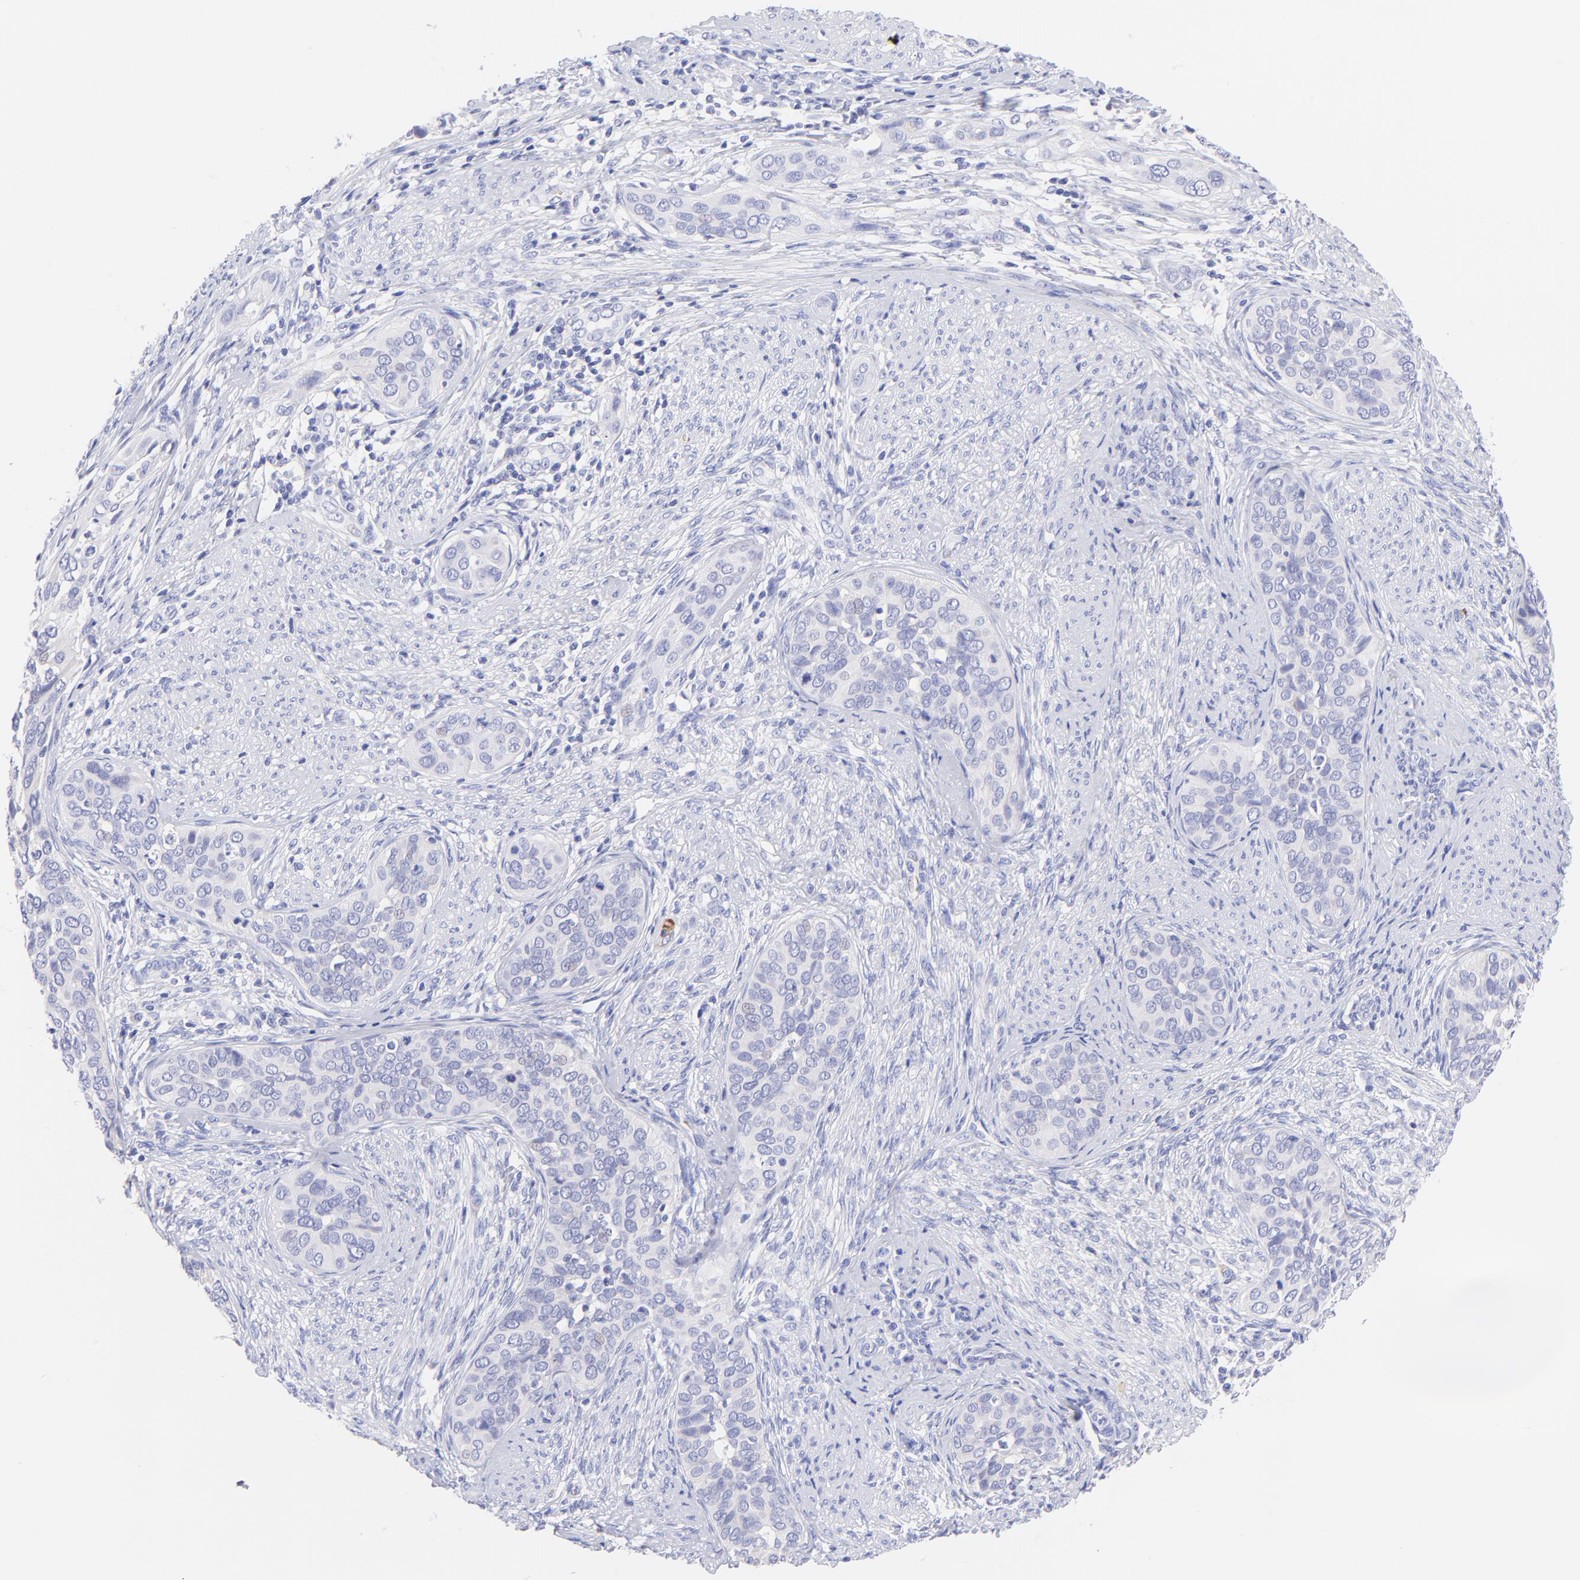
{"staining": {"intensity": "negative", "quantity": "none", "location": "none"}, "tissue": "cervical cancer", "cell_type": "Tumor cells", "image_type": "cancer", "snomed": [{"axis": "morphology", "description": "Squamous cell carcinoma, NOS"}, {"axis": "topography", "description": "Cervix"}], "caption": "Tumor cells show no significant staining in cervical cancer.", "gene": "FRMPD3", "patient": {"sex": "female", "age": 31}}